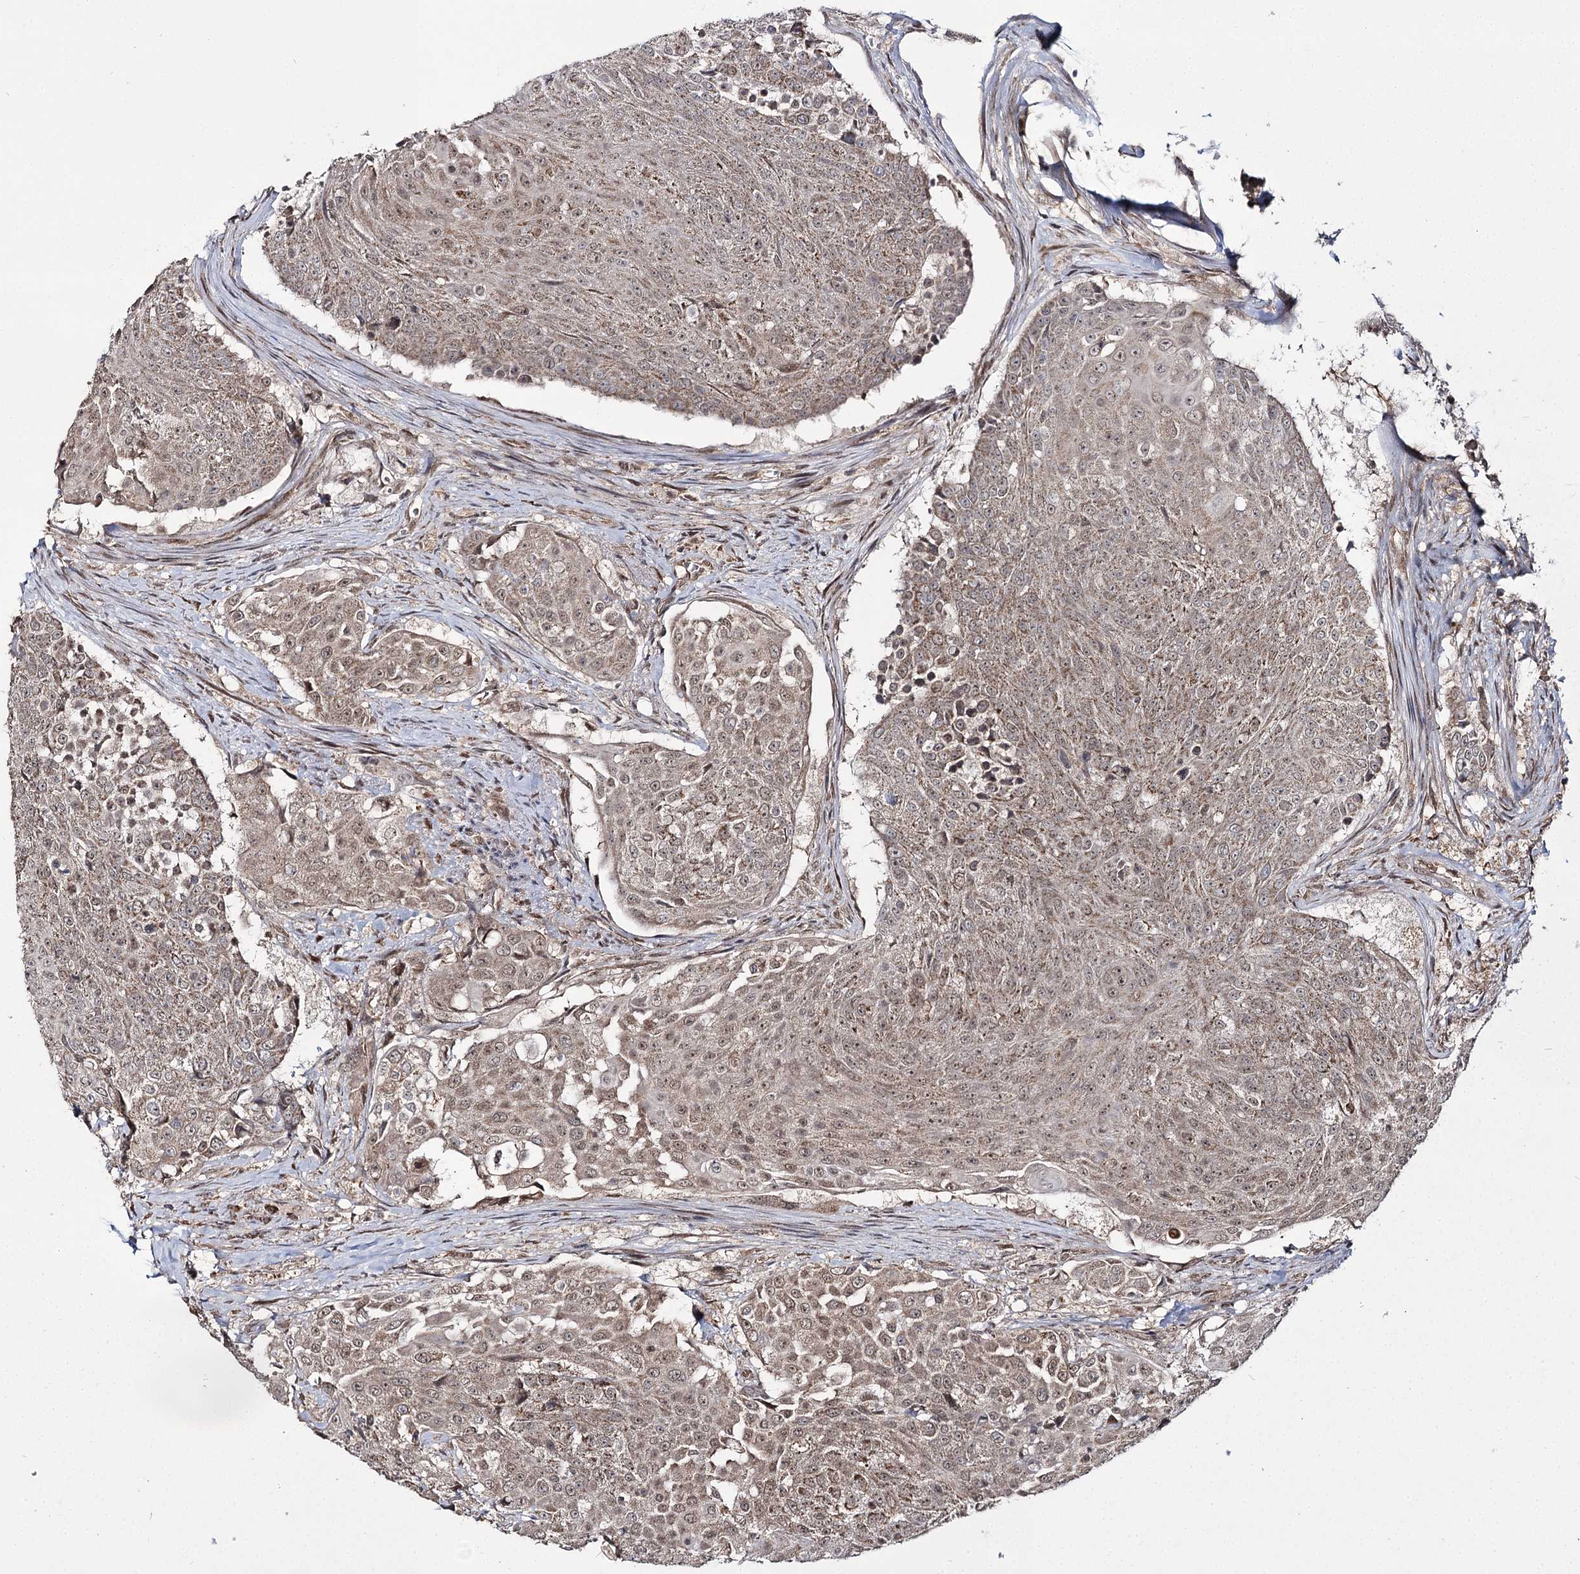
{"staining": {"intensity": "weak", "quantity": ">75%", "location": "cytoplasmic/membranous,nuclear"}, "tissue": "urothelial cancer", "cell_type": "Tumor cells", "image_type": "cancer", "snomed": [{"axis": "morphology", "description": "Urothelial carcinoma, High grade"}, {"axis": "topography", "description": "Urinary bladder"}], "caption": "Human high-grade urothelial carcinoma stained for a protein (brown) shows weak cytoplasmic/membranous and nuclear positive expression in approximately >75% of tumor cells.", "gene": "TRNT1", "patient": {"sex": "female", "age": 63}}